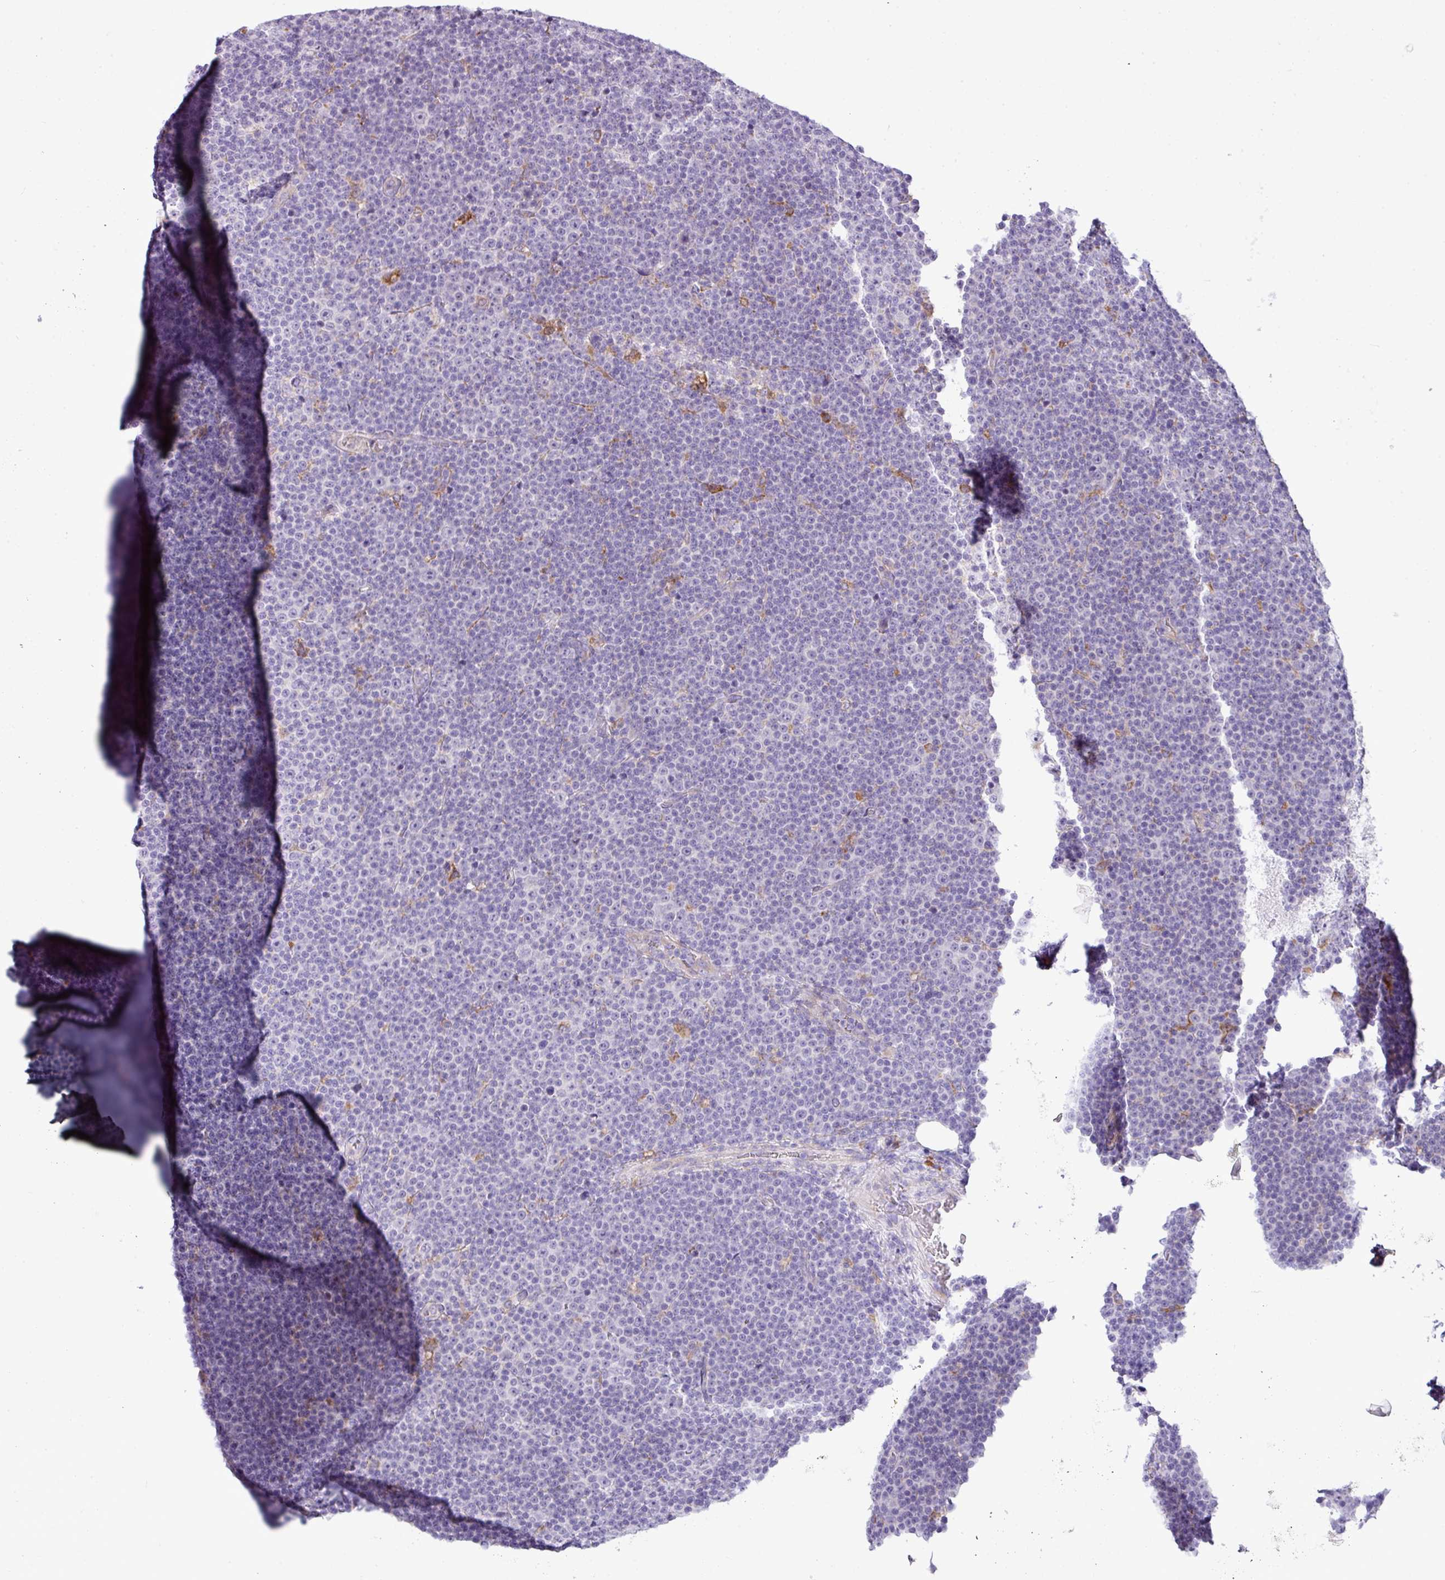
{"staining": {"intensity": "negative", "quantity": "none", "location": "none"}, "tissue": "lymphoma", "cell_type": "Tumor cells", "image_type": "cancer", "snomed": [{"axis": "morphology", "description": "Malignant lymphoma, non-Hodgkin's type, Low grade"}, {"axis": "topography", "description": "Lymph node"}], "caption": "This is an IHC photomicrograph of human lymphoma. There is no positivity in tumor cells.", "gene": "RGS21", "patient": {"sex": "female", "age": 67}}